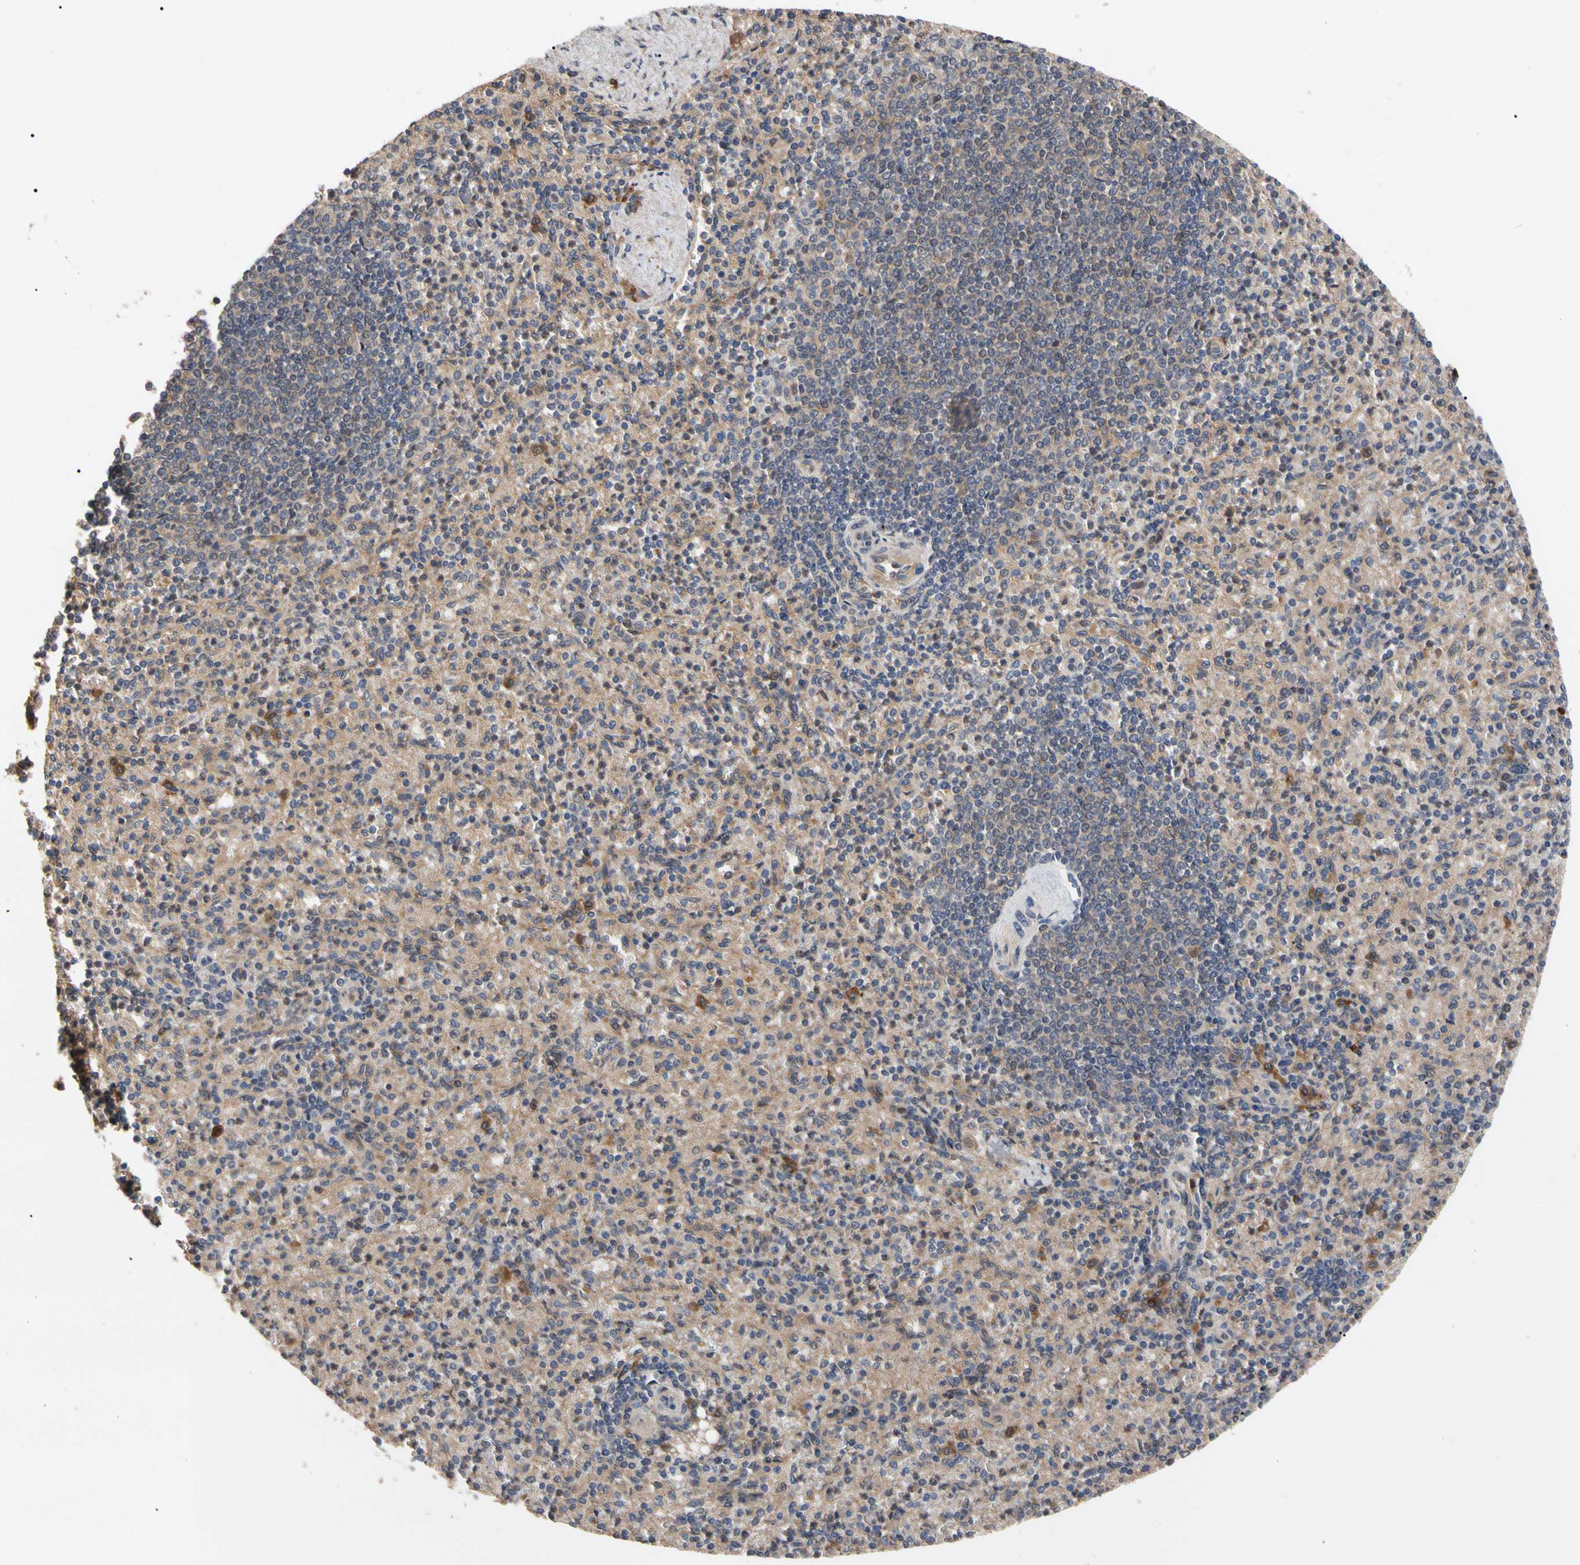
{"staining": {"intensity": "moderate", "quantity": ">75%", "location": "cytoplasmic/membranous"}, "tissue": "spleen", "cell_type": "Cells in red pulp", "image_type": "normal", "snomed": [{"axis": "morphology", "description": "Normal tissue, NOS"}, {"axis": "topography", "description": "Spleen"}], "caption": "Protein expression analysis of unremarkable spleen reveals moderate cytoplasmic/membranous positivity in about >75% of cells in red pulp. The protein is shown in brown color, while the nuclei are stained blue.", "gene": "CYTIP", "patient": {"sex": "female", "age": 74}}